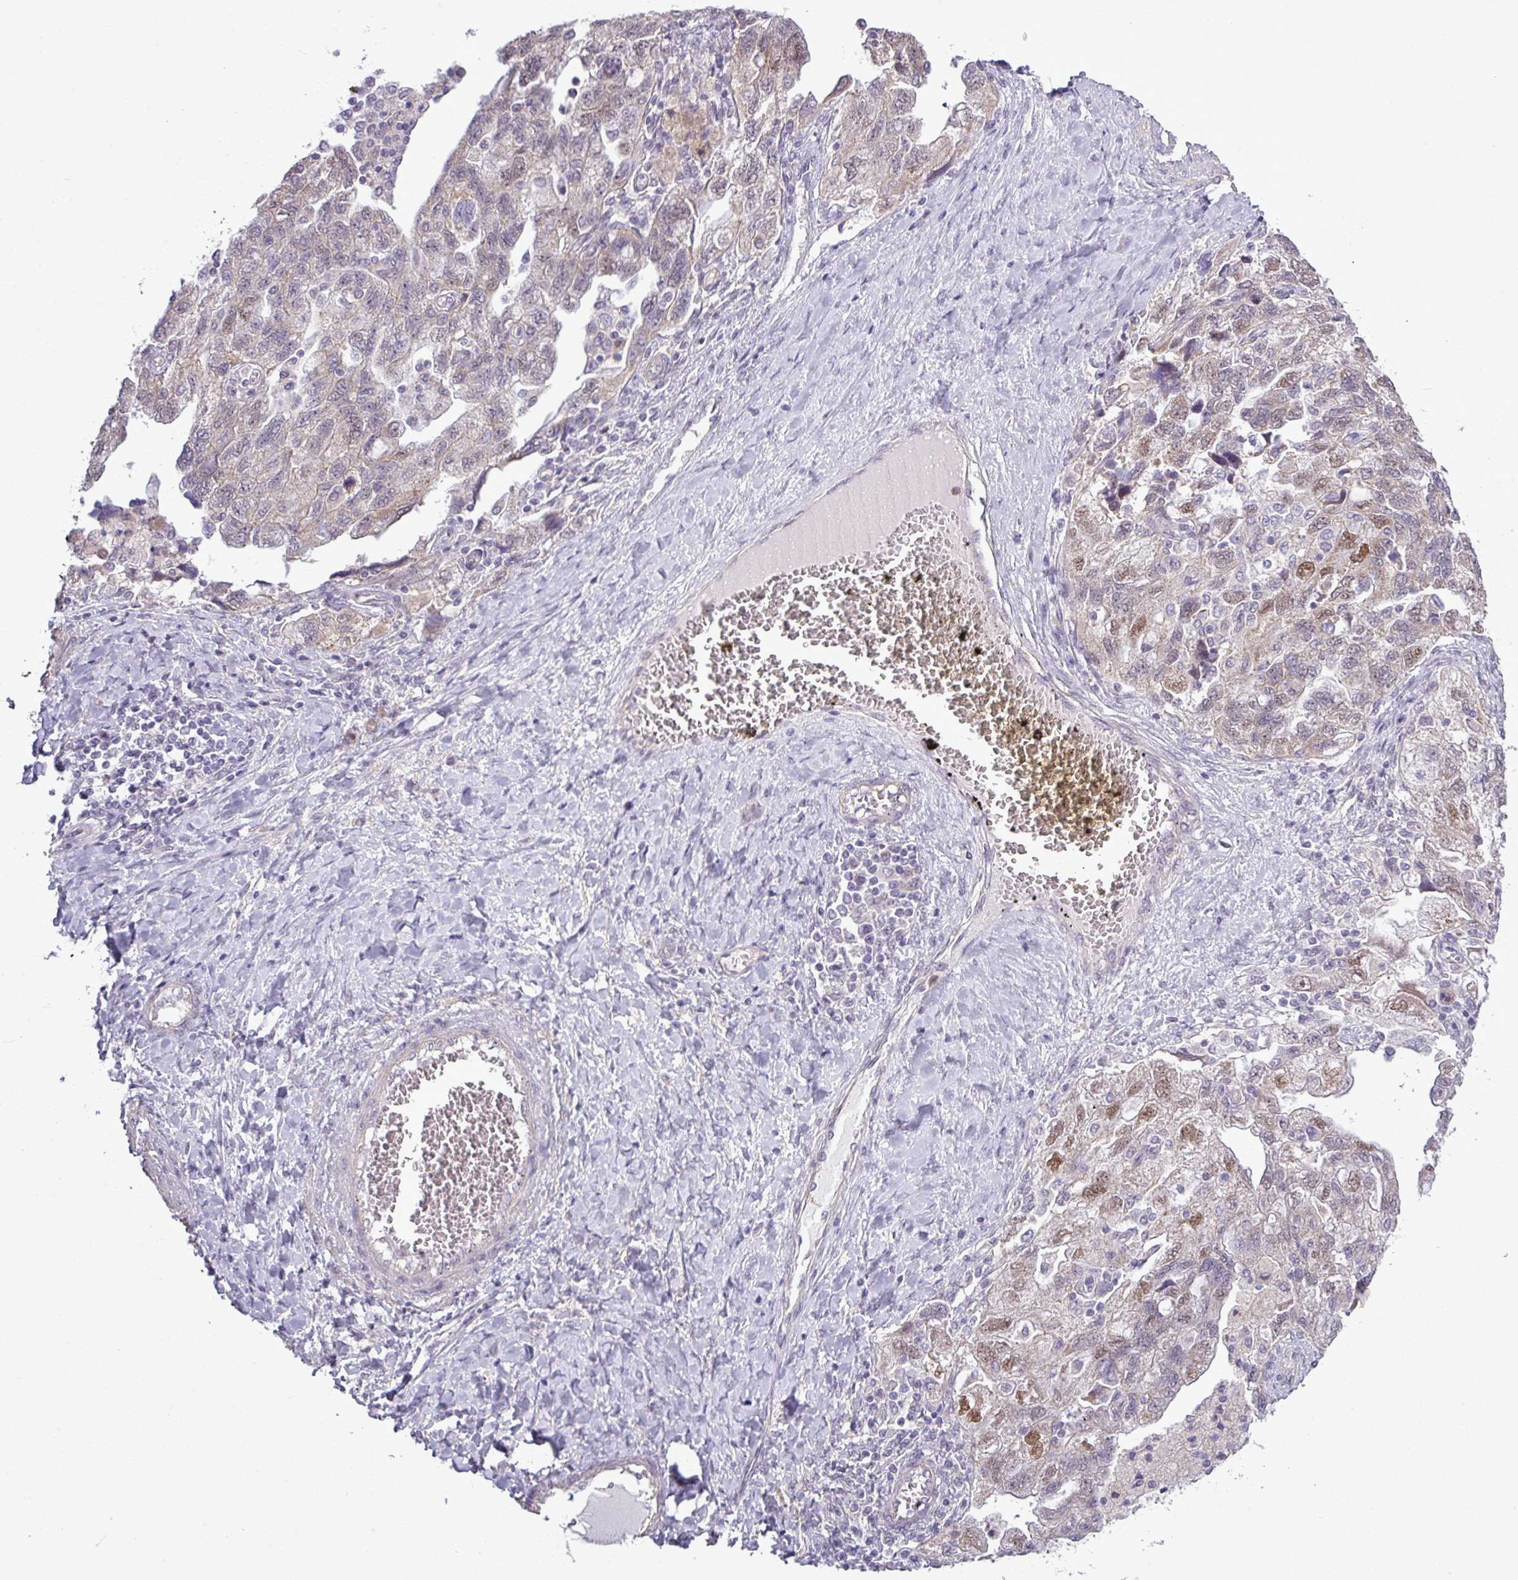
{"staining": {"intensity": "moderate", "quantity": "<25%", "location": "nuclear"}, "tissue": "ovarian cancer", "cell_type": "Tumor cells", "image_type": "cancer", "snomed": [{"axis": "morphology", "description": "Carcinoma, NOS"}, {"axis": "morphology", "description": "Cystadenocarcinoma, serous, NOS"}, {"axis": "topography", "description": "Ovary"}], "caption": "The histopathology image displays staining of ovarian cancer (carcinoma), revealing moderate nuclear protein staining (brown color) within tumor cells.", "gene": "ZNF217", "patient": {"sex": "female", "age": 69}}